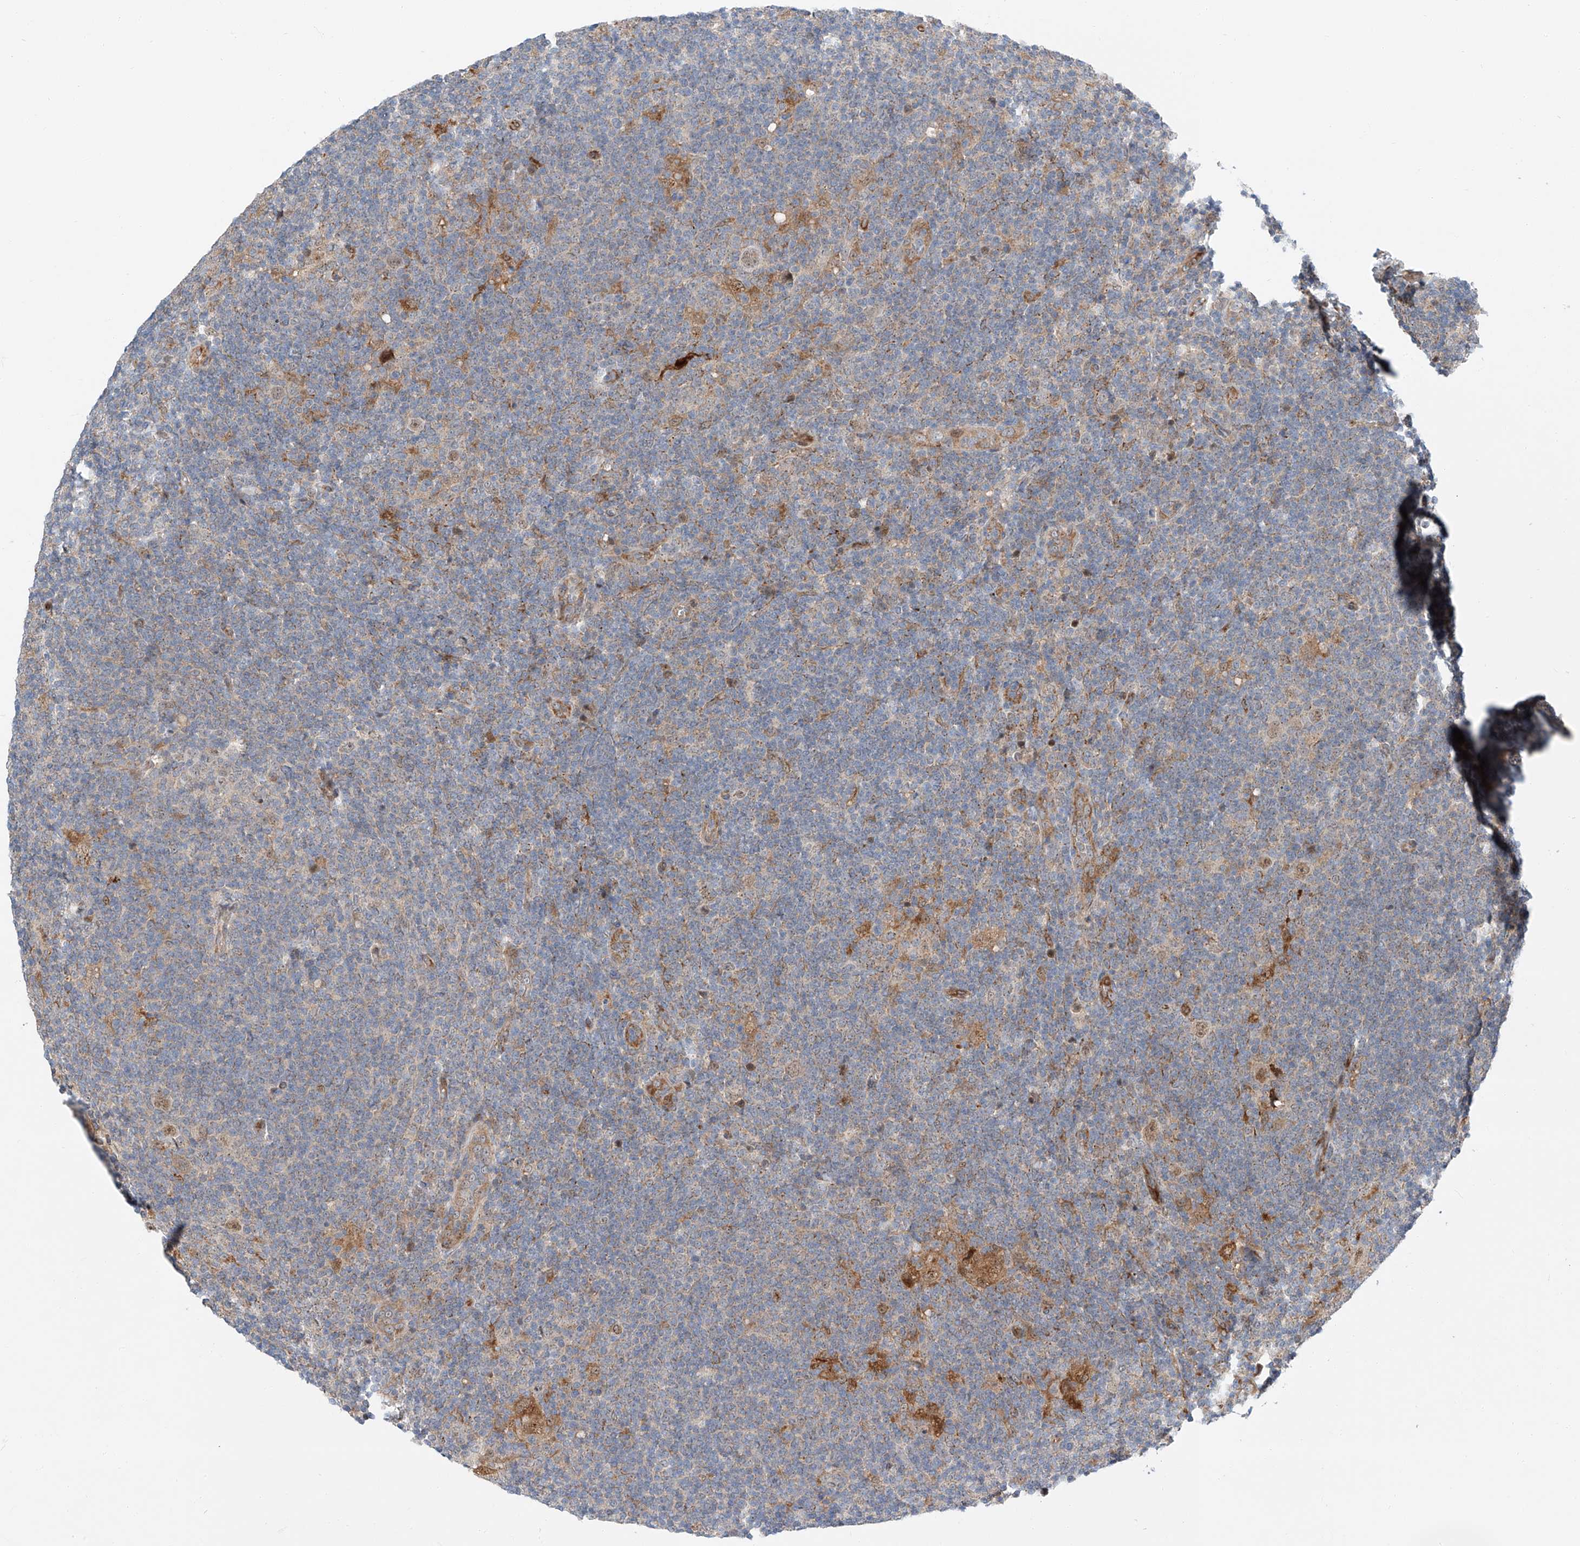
{"staining": {"intensity": "moderate", "quantity": "<25%", "location": "cytoplasmic/membranous,nuclear"}, "tissue": "lymphoma", "cell_type": "Tumor cells", "image_type": "cancer", "snomed": [{"axis": "morphology", "description": "Hodgkin's disease, NOS"}, {"axis": "topography", "description": "Lymph node"}], "caption": "A photomicrograph showing moderate cytoplasmic/membranous and nuclear positivity in approximately <25% of tumor cells in Hodgkin's disease, as visualized by brown immunohistochemical staining.", "gene": "CLDND1", "patient": {"sex": "female", "age": 57}}